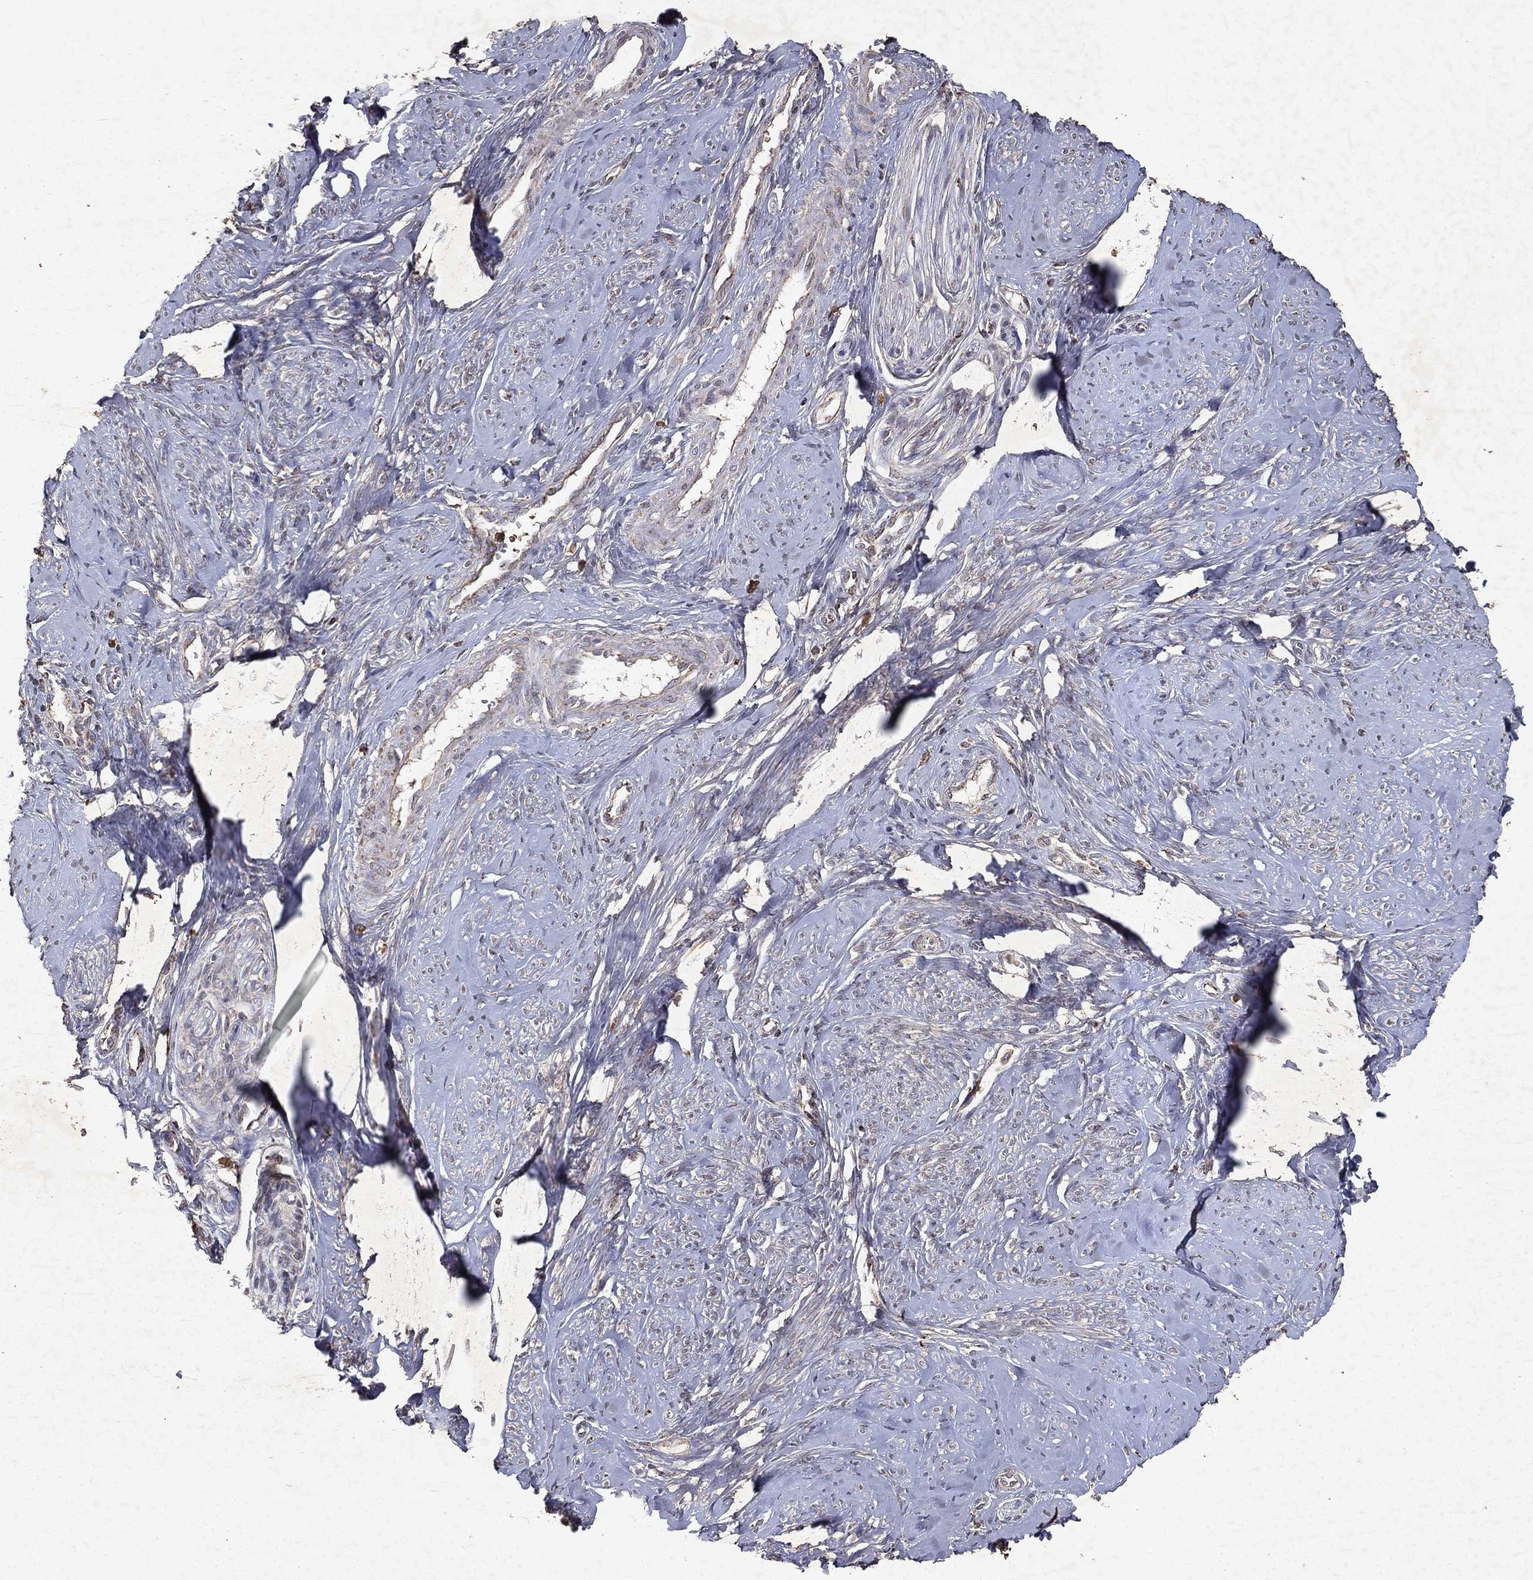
{"staining": {"intensity": "negative", "quantity": "none", "location": "none"}, "tissue": "smooth muscle", "cell_type": "Smooth muscle cells", "image_type": "normal", "snomed": [{"axis": "morphology", "description": "Normal tissue, NOS"}, {"axis": "topography", "description": "Smooth muscle"}], "caption": "An immunohistochemistry photomicrograph of benign smooth muscle is shown. There is no staining in smooth muscle cells of smooth muscle.", "gene": "PYROXD2", "patient": {"sex": "female", "age": 48}}